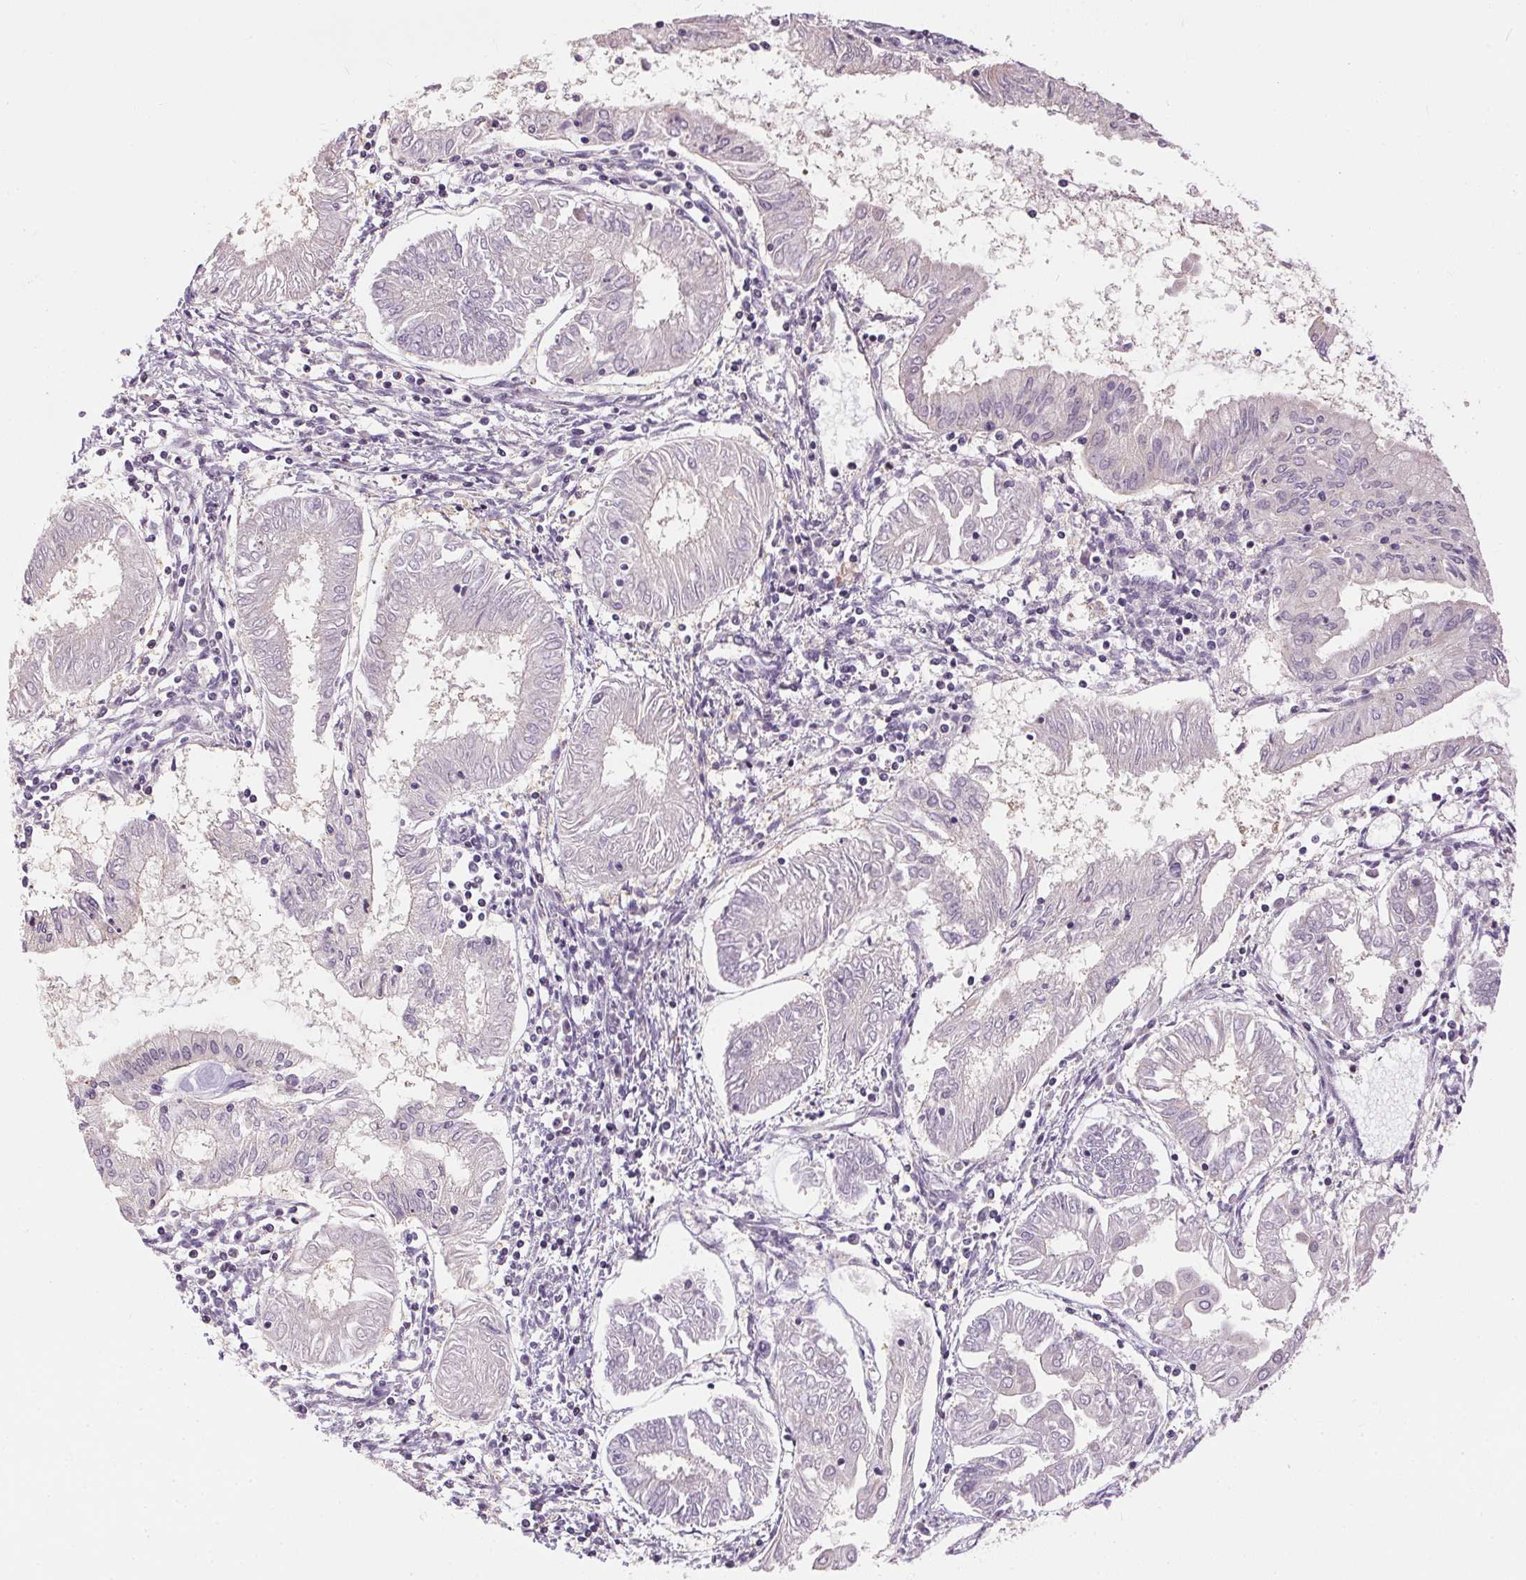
{"staining": {"intensity": "negative", "quantity": "none", "location": "none"}, "tissue": "endometrial cancer", "cell_type": "Tumor cells", "image_type": "cancer", "snomed": [{"axis": "morphology", "description": "Adenocarcinoma, NOS"}, {"axis": "topography", "description": "Endometrium"}], "caption": "Histopathology image shows no protein staining in tumor cells of endometrial cancer (adenocarcinoma) tissue.", "gene": "SC5D", "patient": {"sex": "female", "age": 68}}